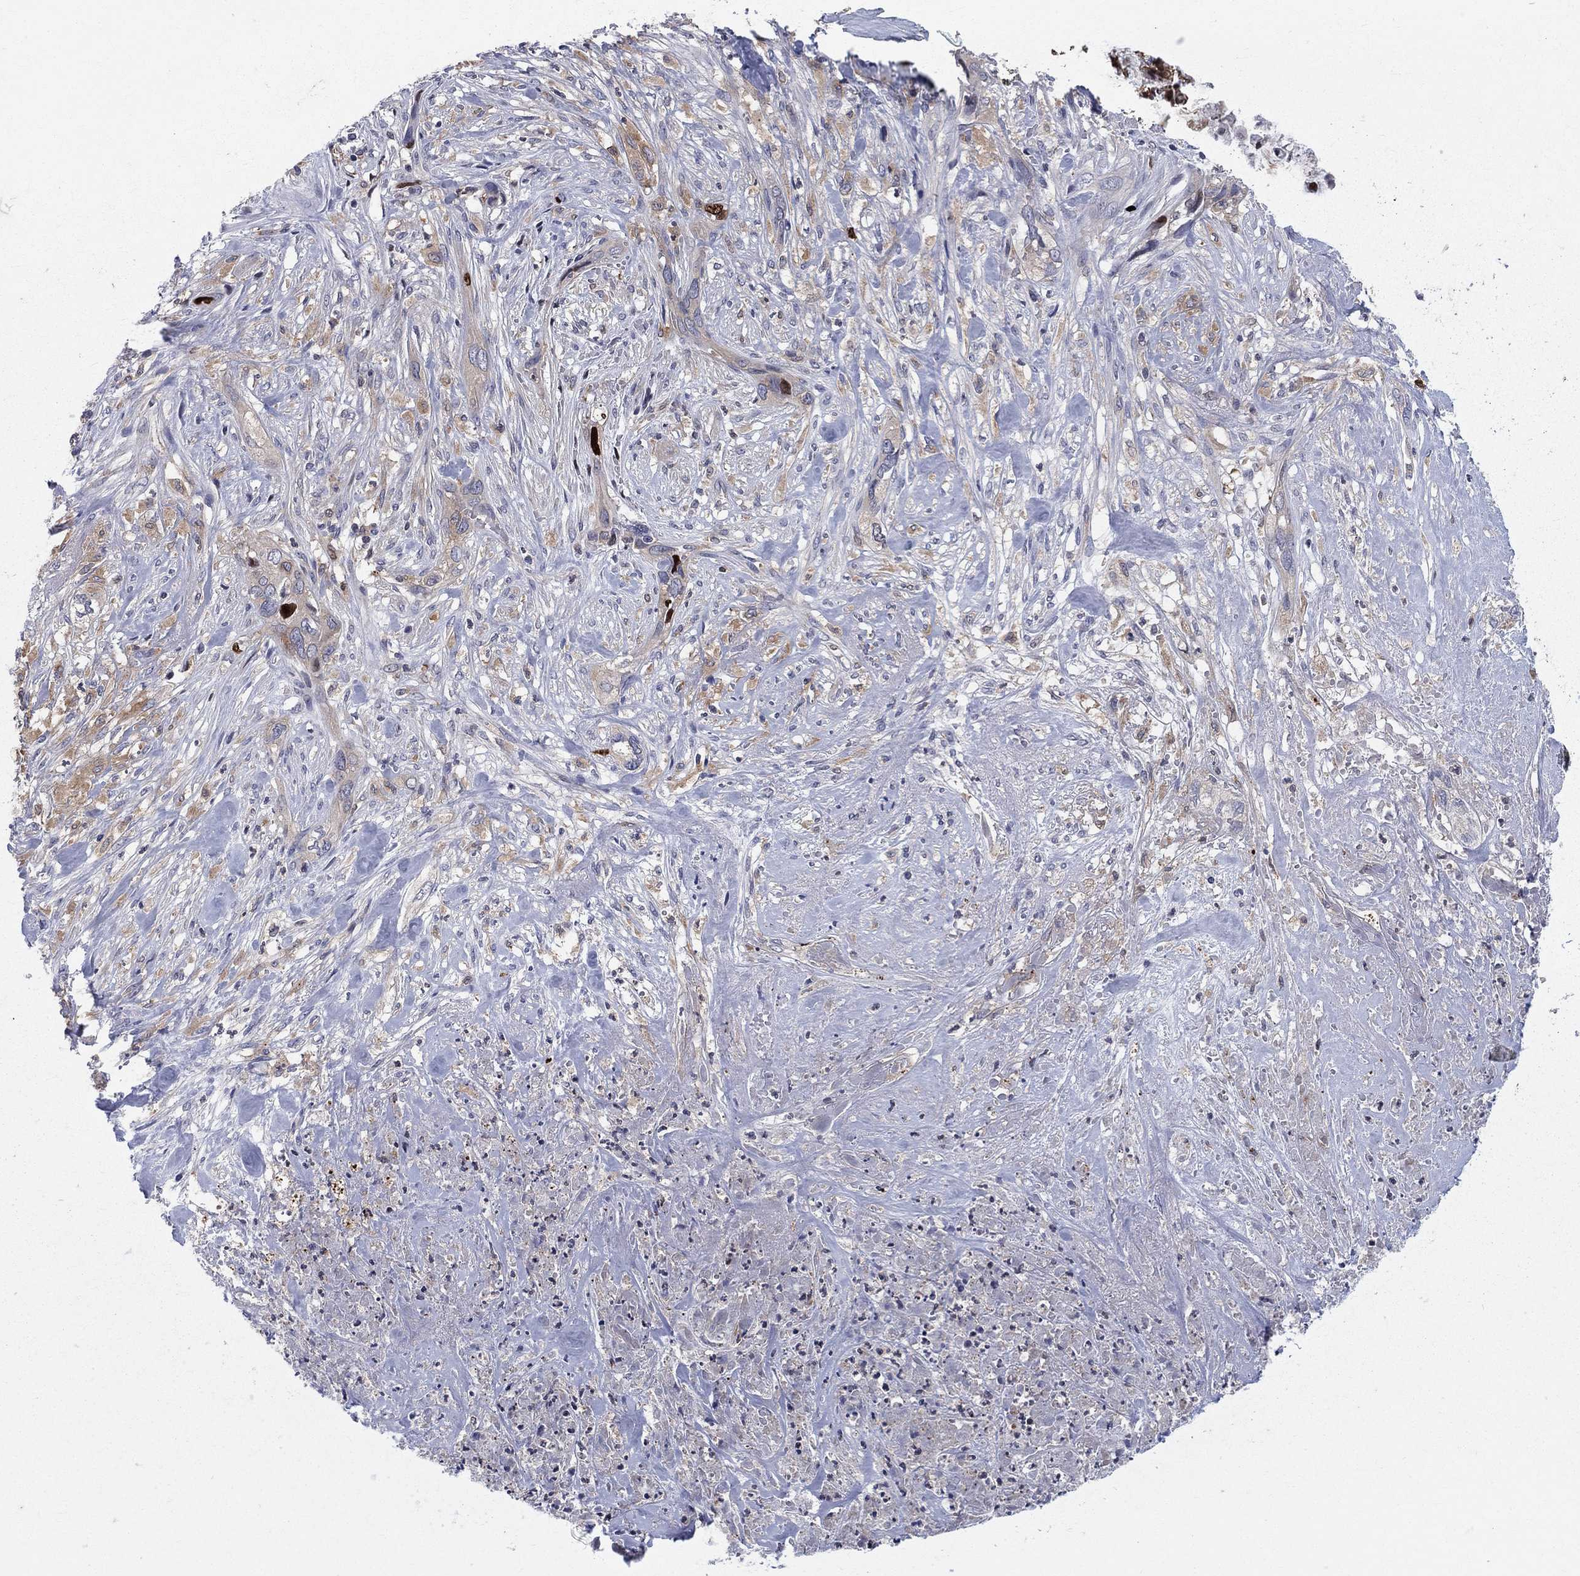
{"staining": {"intensity": "weak", "quantity": ">75%", "location": "cytoplasmic/membranous"}, "tissue": "cervical cancer", "cell_type": "Tumor cells", "image_type": "cancer", "snomed": [{"axis": "morphology", "description": "Squamous cell carcinoma, NOS"}, {"axis": "topography", "description": "Cervix"}], "caption": "Cervical cancer was stained to show a protein in brown. There is low levels of weak cytoplasmic/membranous staining in approximately >75% of tumor cells.", "gene": "ZNHIT3", "patient": {"sex": "female", "age": 57}}